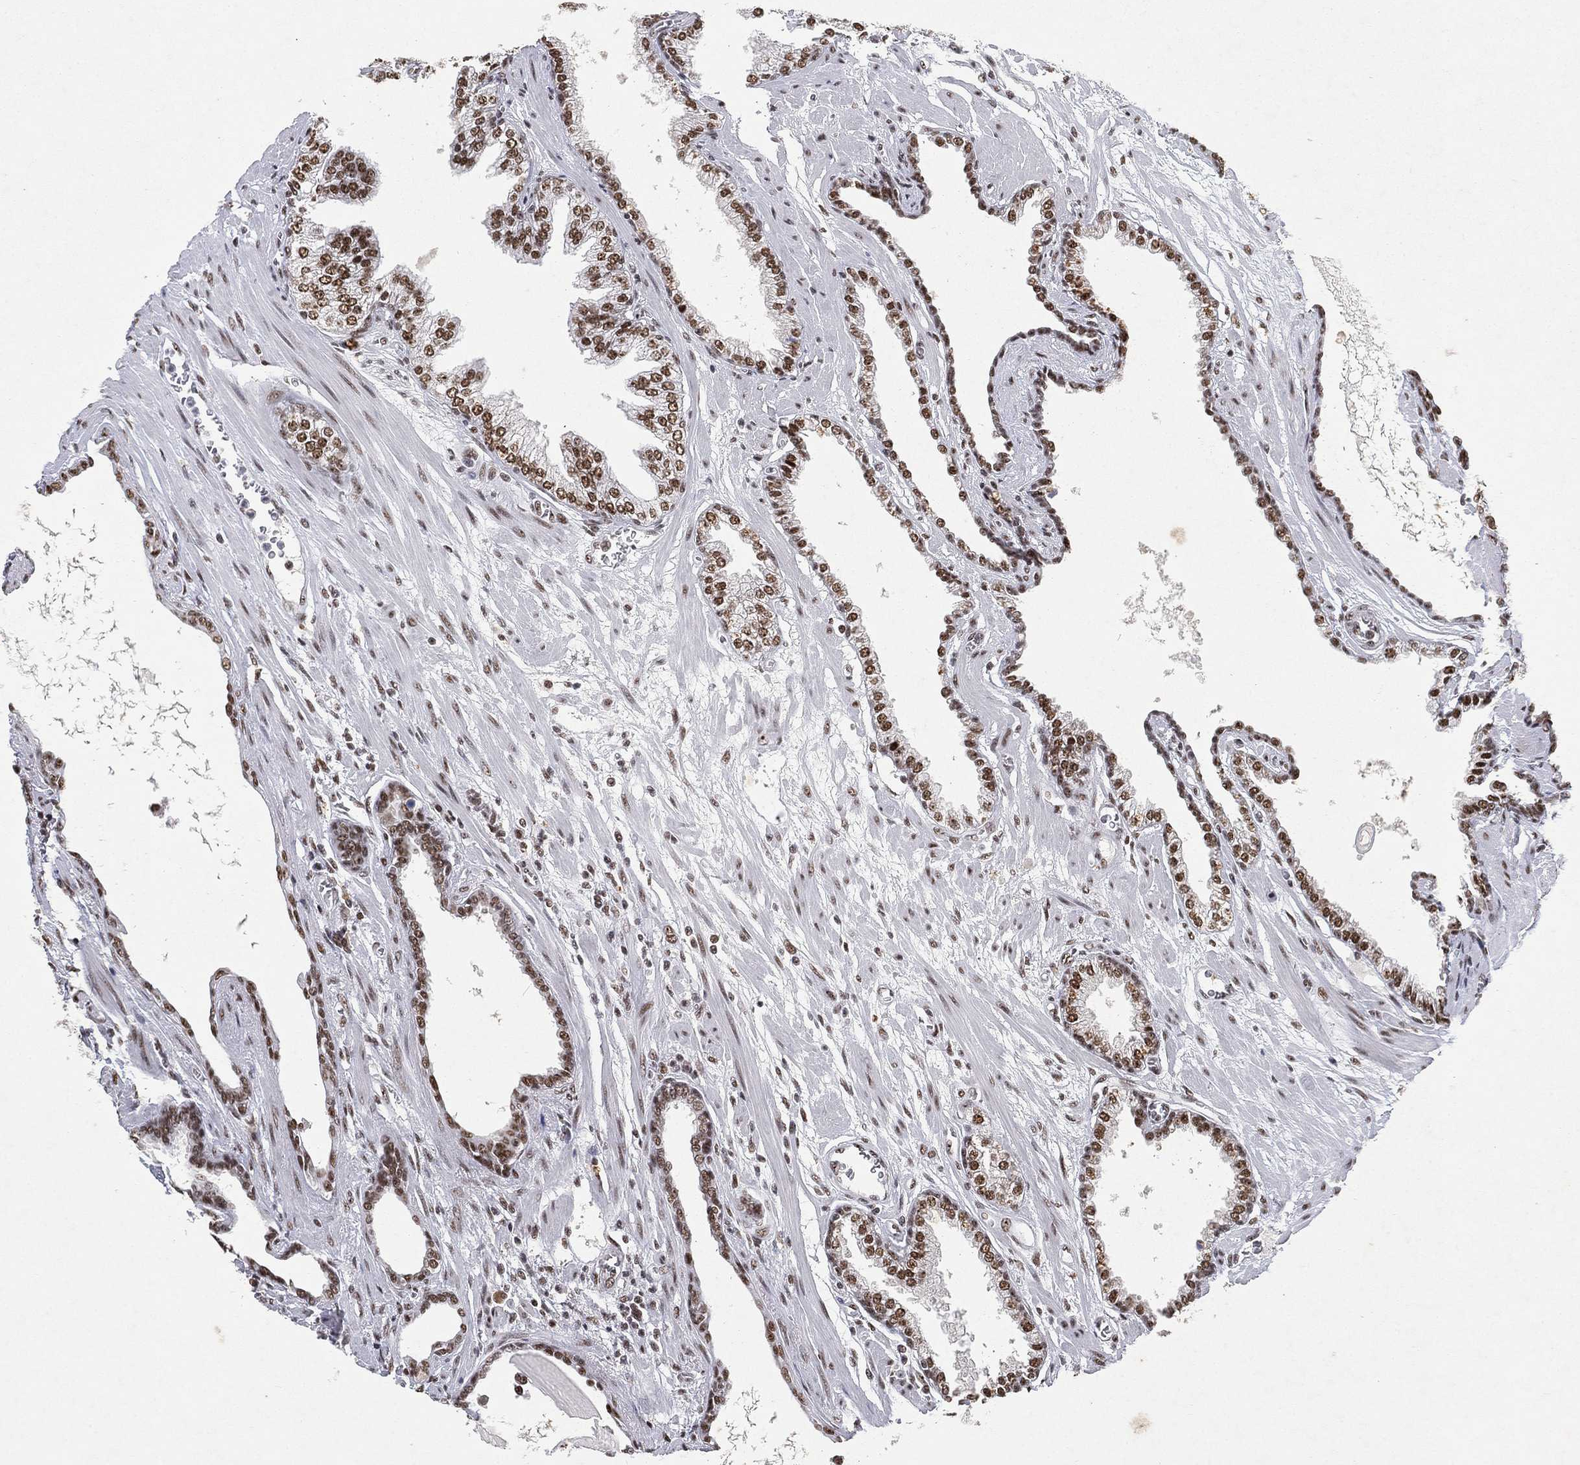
{"staining": {"intensity": "strong", "quantity": ">75%", "location": "nuclear"}, "tissue": "prostate cancer", "cell_type": "Tumor cells", "image_type": "cancer", "snomed": [{"axis": "morphology", "description": "Adenocarcinoma, Low grade"}, {"axis": "topography", "description": "Prostate"}], "caption": "IHC micrograph of neoplastic tissue: low-grade adenocarcinoma (prostate) stained using immunohistochemistry (IHC) shows high levels of strong protein expression localized specifically in the nuclear of tumor cells, appearing as a nuclear brown color.", "gene": "DDX27", "patient": {"sex": "male", "age": 69}}